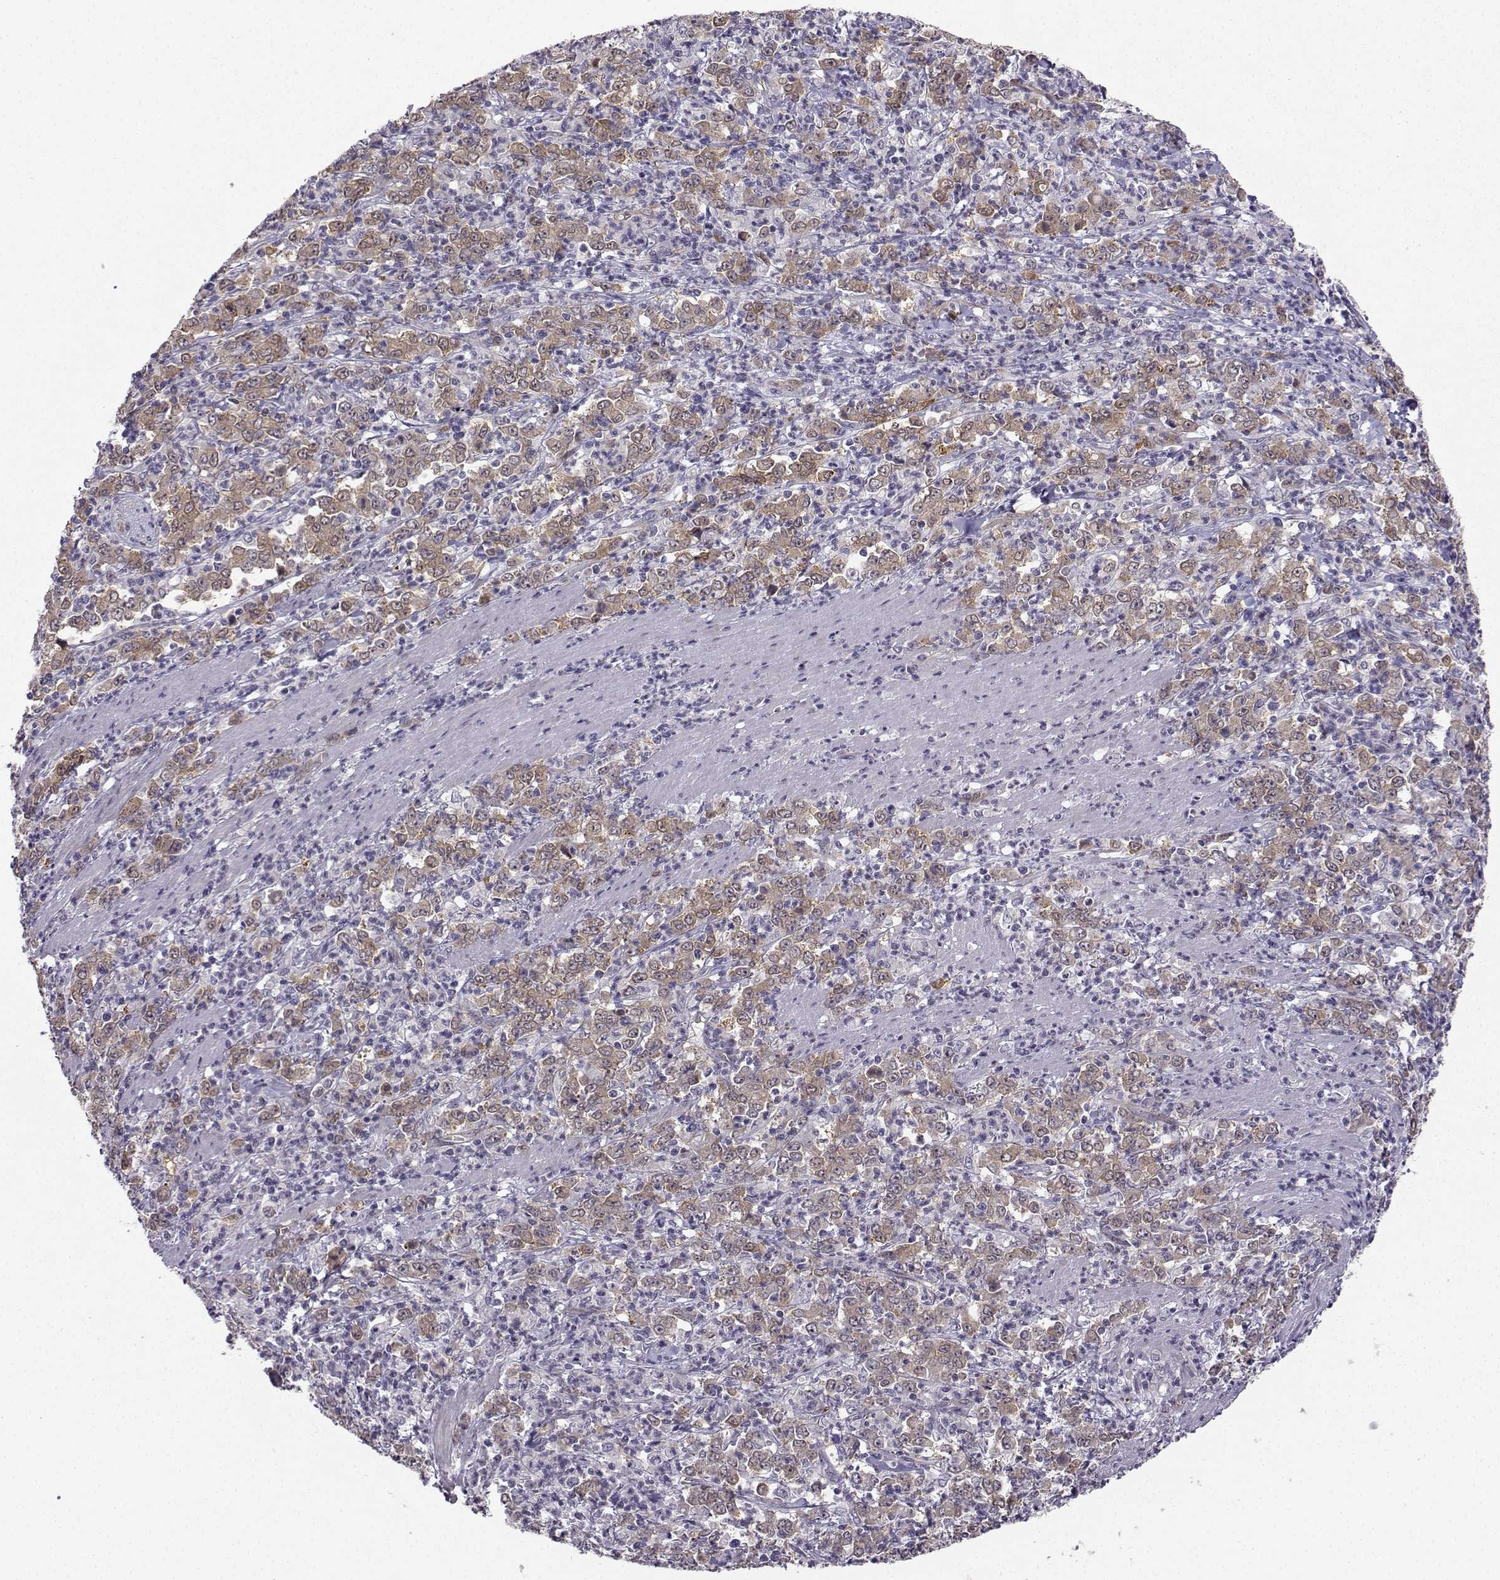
{"staining": {"intensity": "weak", "quantity": ">75%", "location": "cytoplasmic/membranous"}, "tissue": "stomach cancer", "cell_type": "Tumor cells", "image_type": "cancer", "snomed": [{"axis": "morphology", "description": "Adenocarcinoma, NOS"}, {"axis": "topography", "description": "Stomach, lower"}], "caption": "Immunohistochemistry (IHC) (DAB (3,3'-diaminobenzidine)) staining of adenocarcinoma (stomach) shows weak cytoplasmic/membranous protein expression in approximately >75% of tumor cells.", "gene": "NQO1", "patient": {"sex": "female", "age": 71}}